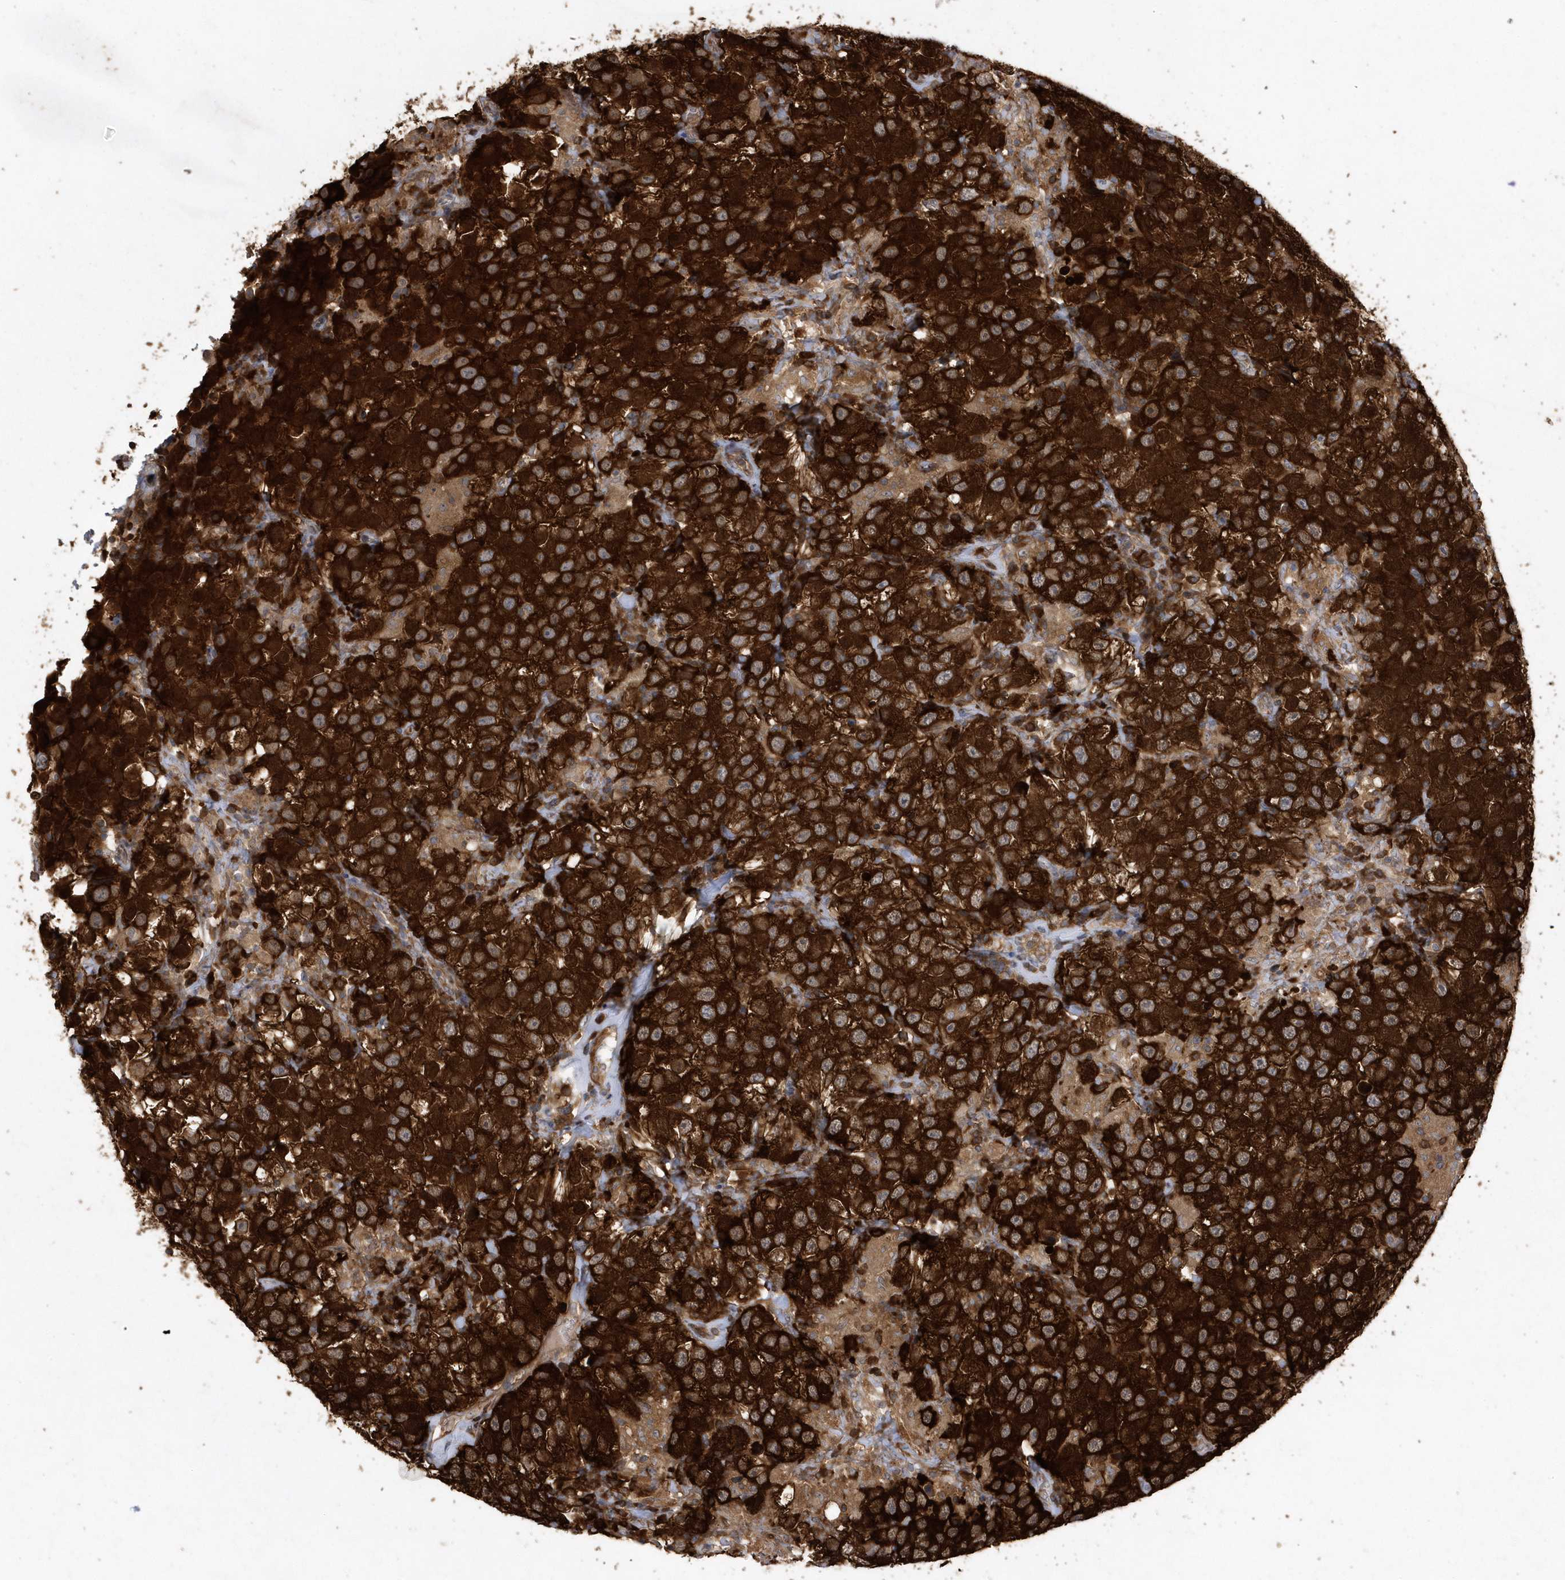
{"staining": {"intensity": "strong", "quantity": ">75%", "location": "cytoplasmic/membranous"}, "tissue": "testis cancer", "cell_type": "Tumor cells", "image_type": "cancer", "snomed": [{"axis": "morphology", "description": "Seminoma, NOS"}, {"axis": "topography", "description": "Testis"}], "caption": "An image of testis seminoma stained for a protein displays strong cytoplasmic/membranous brown staining in tumor cells.", "gene": "PAICS", "patient": {"sex": "male", "age": 41}}